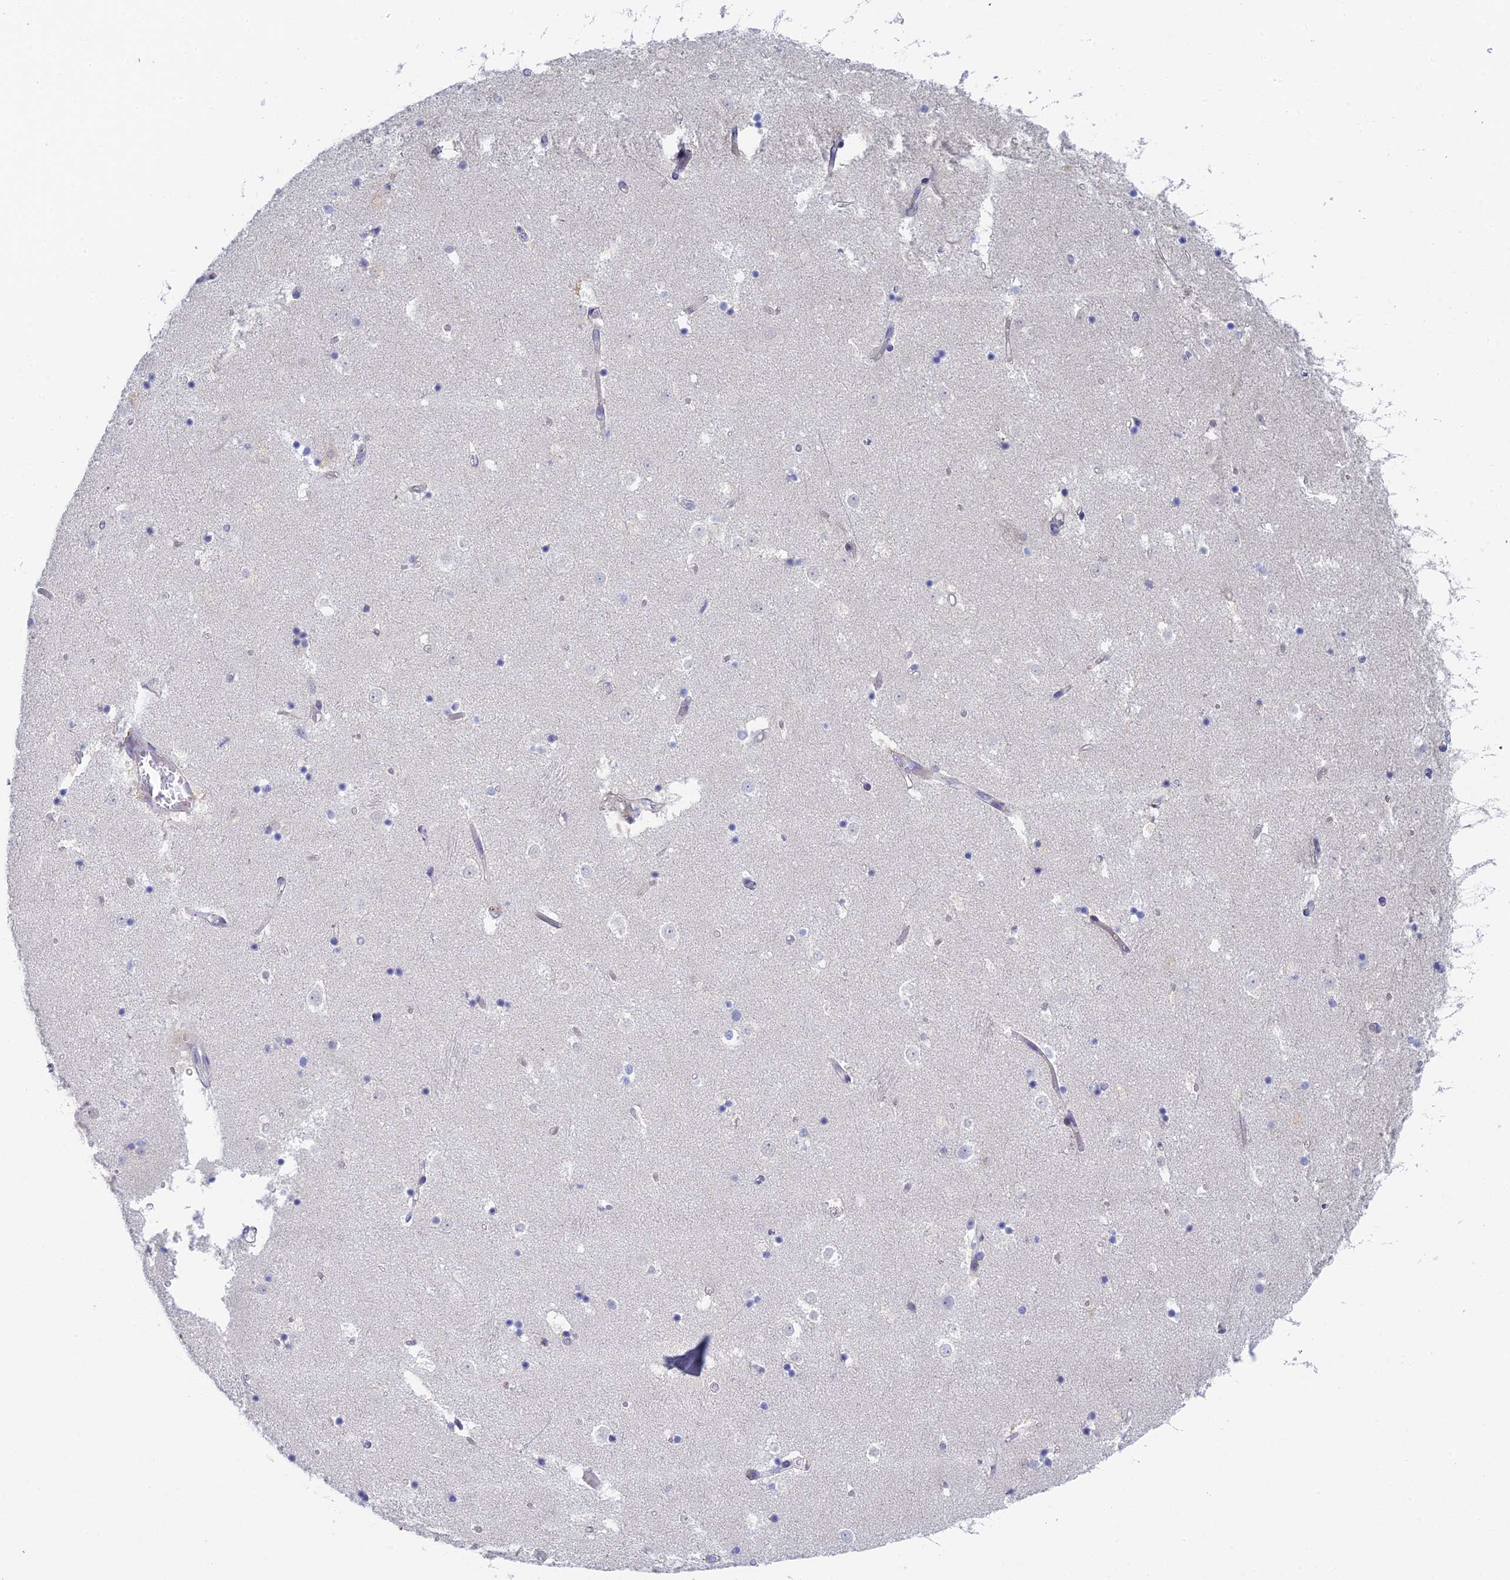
{"staining": {"intensity": "negative", "quantity": "none", "location": "none"}, "tissue": "caudate", "cell_type": "Glial cells", "image_type": "normal", "snomed": [{"axis": "morphology", "description": "Normal tissue, NOS"}, {"axis": "topography", "description": "Lateral ventricle wall"}], "caption": "Immunohistochemistry (IHC) of unremarkable human caudate demonstrates no staining in glial cells.", "gene": "STRN4", "patient": {"sex": "female", "age": 52}}